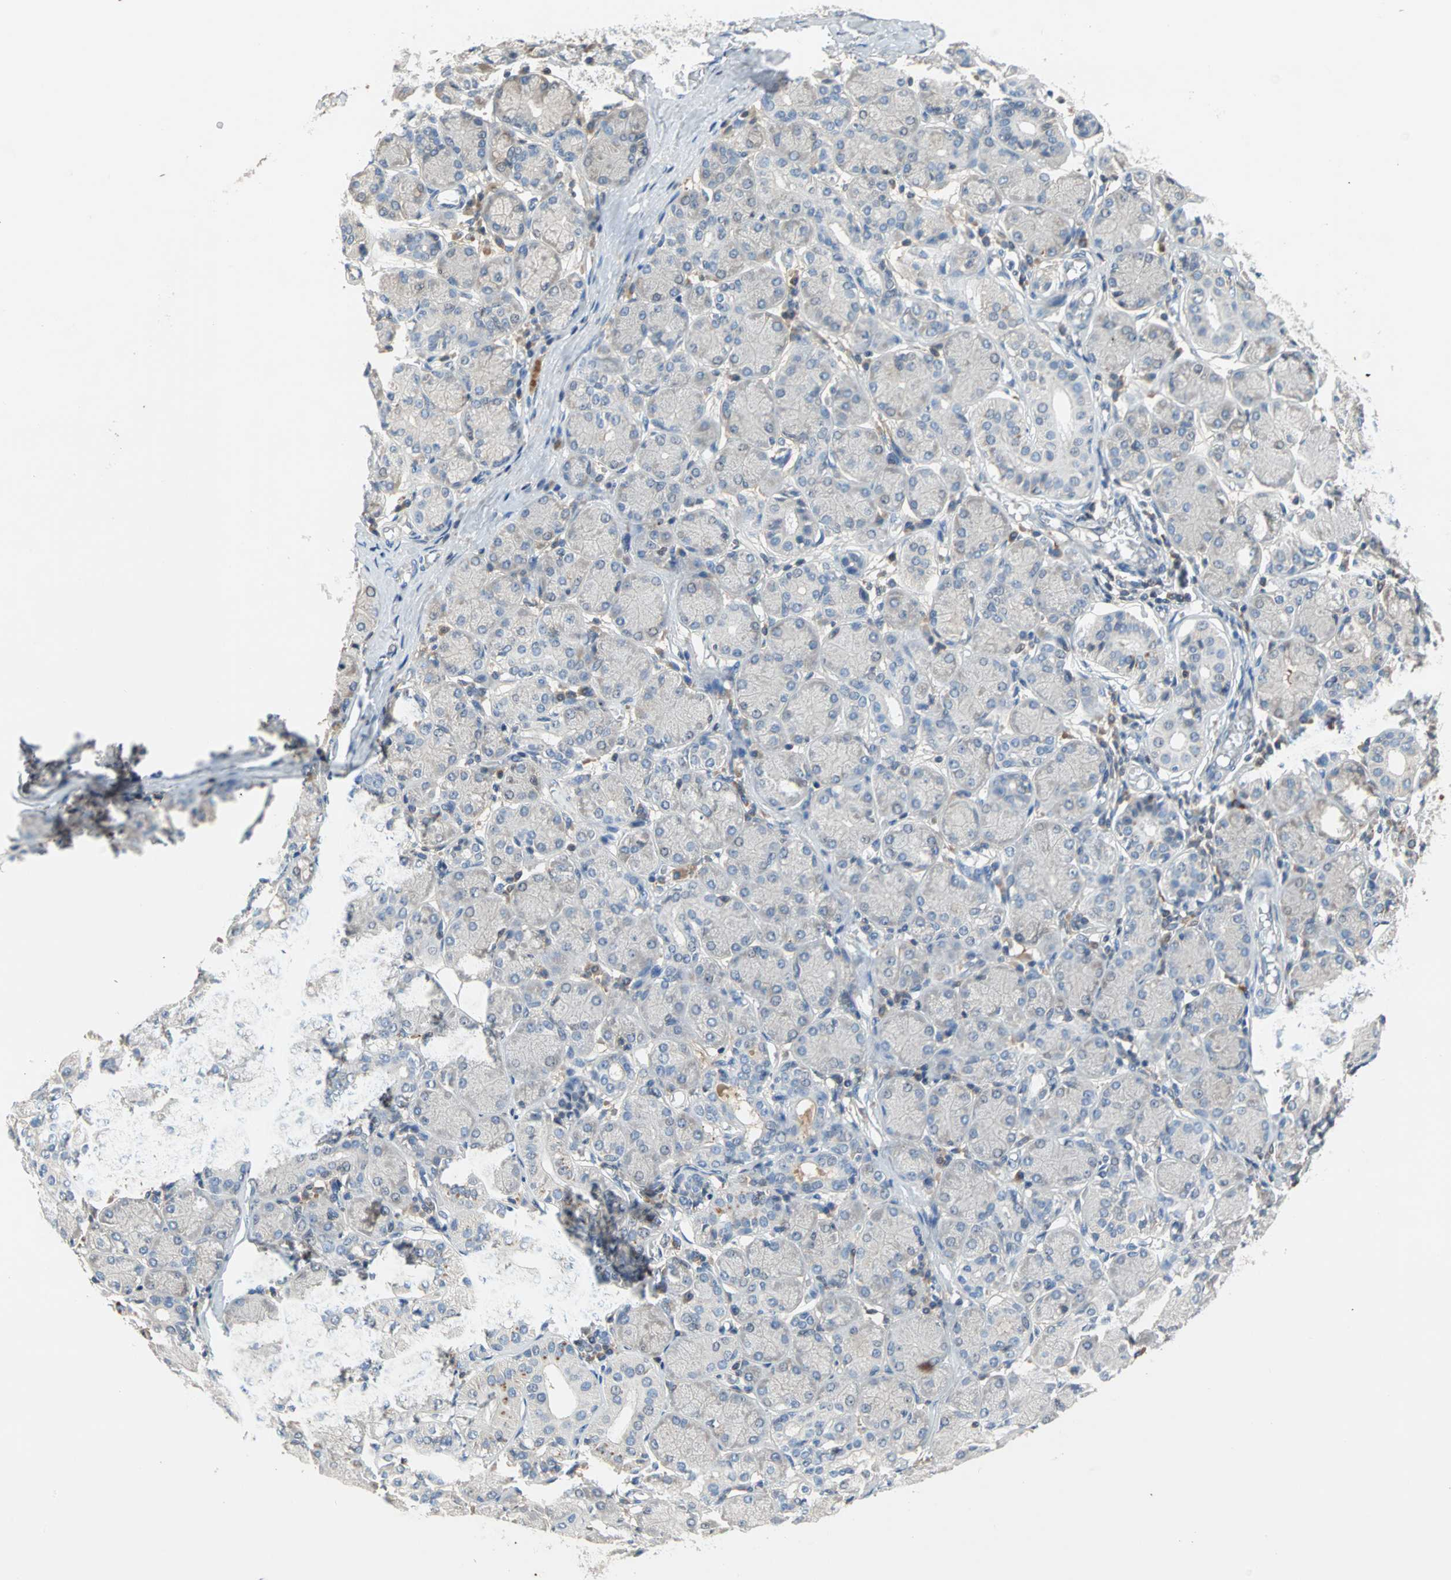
{"staining": {"intensity": "negative", "quantity": "none", "location": "none"}, "tissue": "salivary gland", "cell_type": "Glandular cells", "image_type": "normal", "snomed": [{"axis": "morphology", "description": "Normal tissue, NOS"}, {"axis": "topography", "description": "Salivary gland"}], "caption": "This is an immunohistochemistry (IHC) histopathology image of benign human salivary gland. There is no positivity in glandular cells.", "gene": "MAP4K1", "patient": {"sex": "female", "age": 24}}